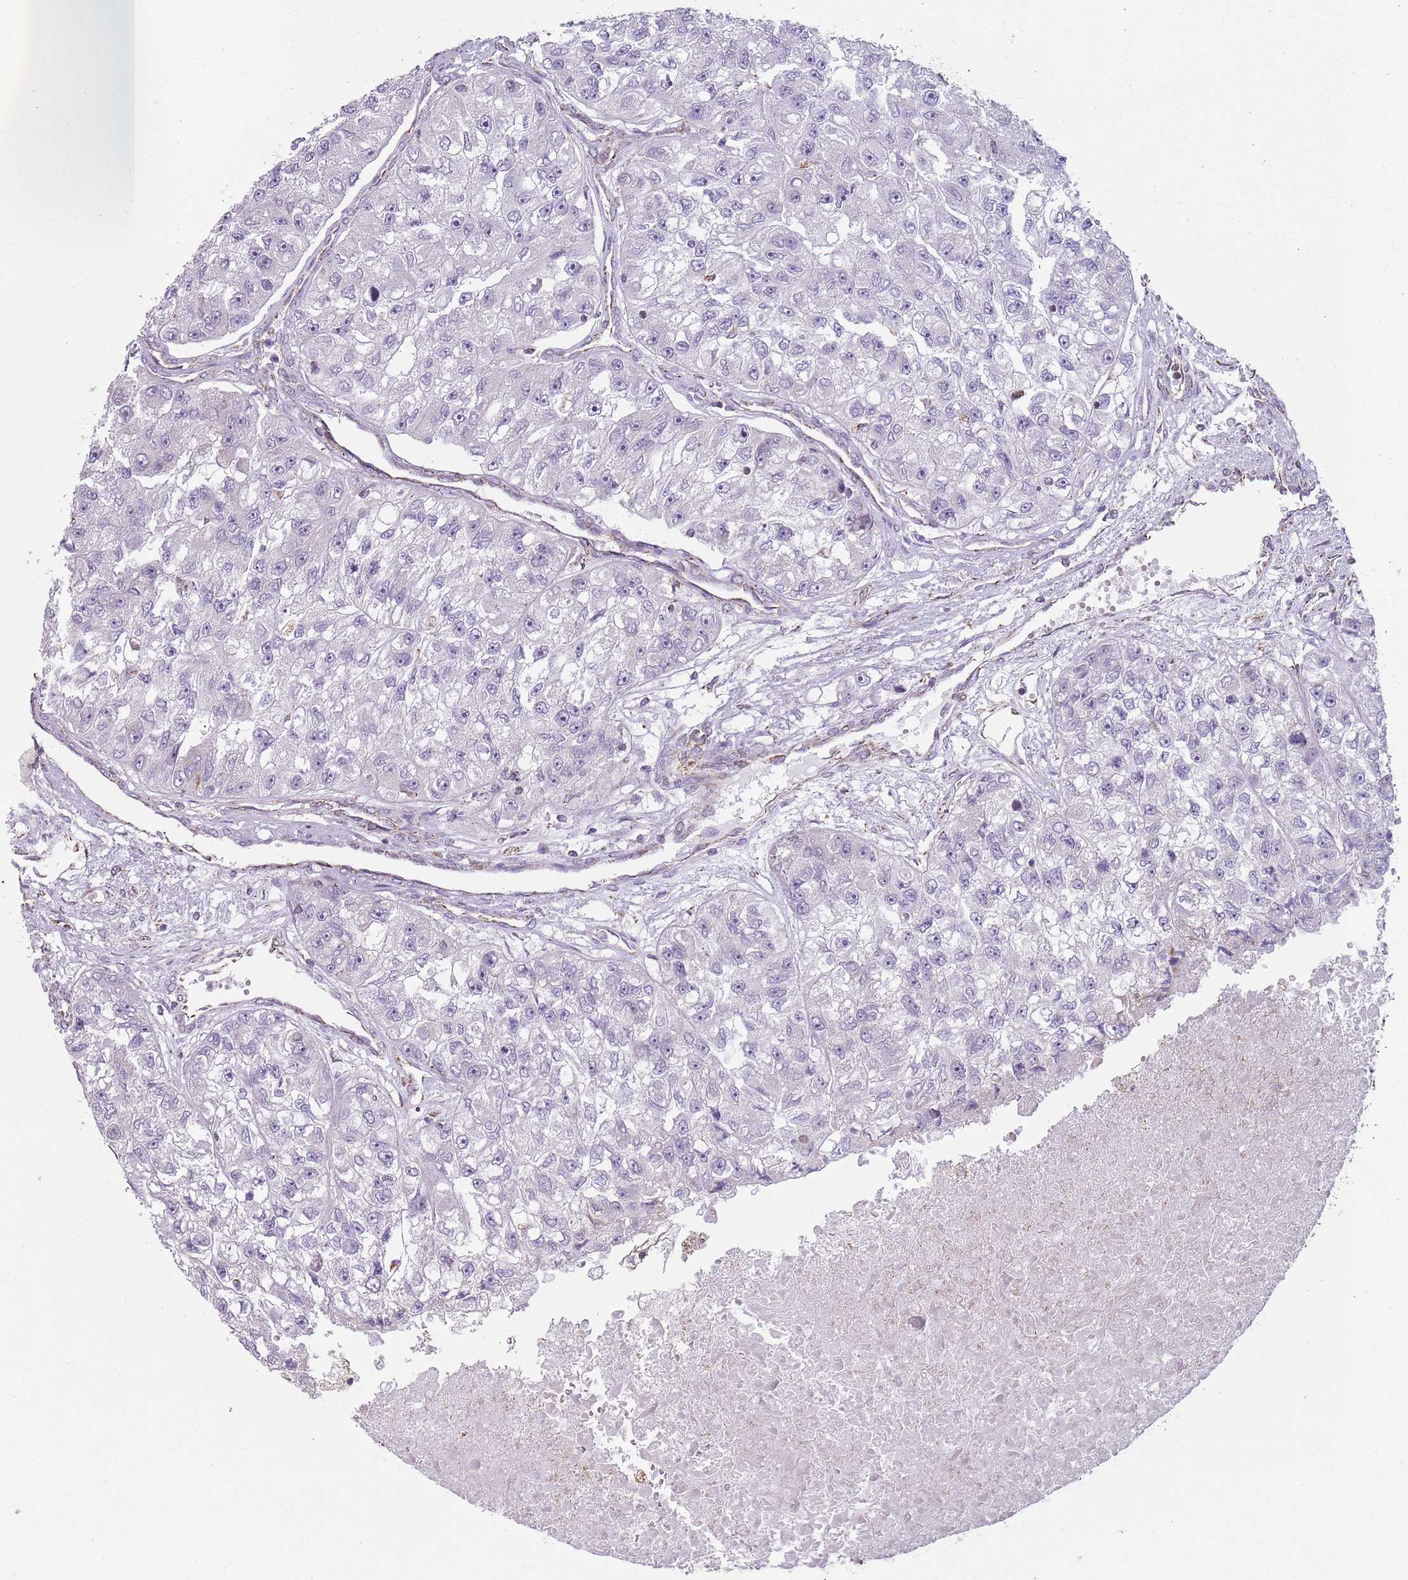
{"staining": {"intensity": "negative", "quantity": "none", "location": "none"}, "tissue": "renal cancer", "cell_type": "Tumor cells", "image_type": "cancer", "snomed": [{"axis": "morphology", "description": "Adenocarcinoma, NOS"}, {"axis": "topography", "description": "Kidney"}], "caption": "Renal cancer (adenocarcinoma) stained for a protein using immunohistochemistry displays no expression tumor cells.", "gene": "GAS8", "patient": {"sex": "male", "age": 63}}